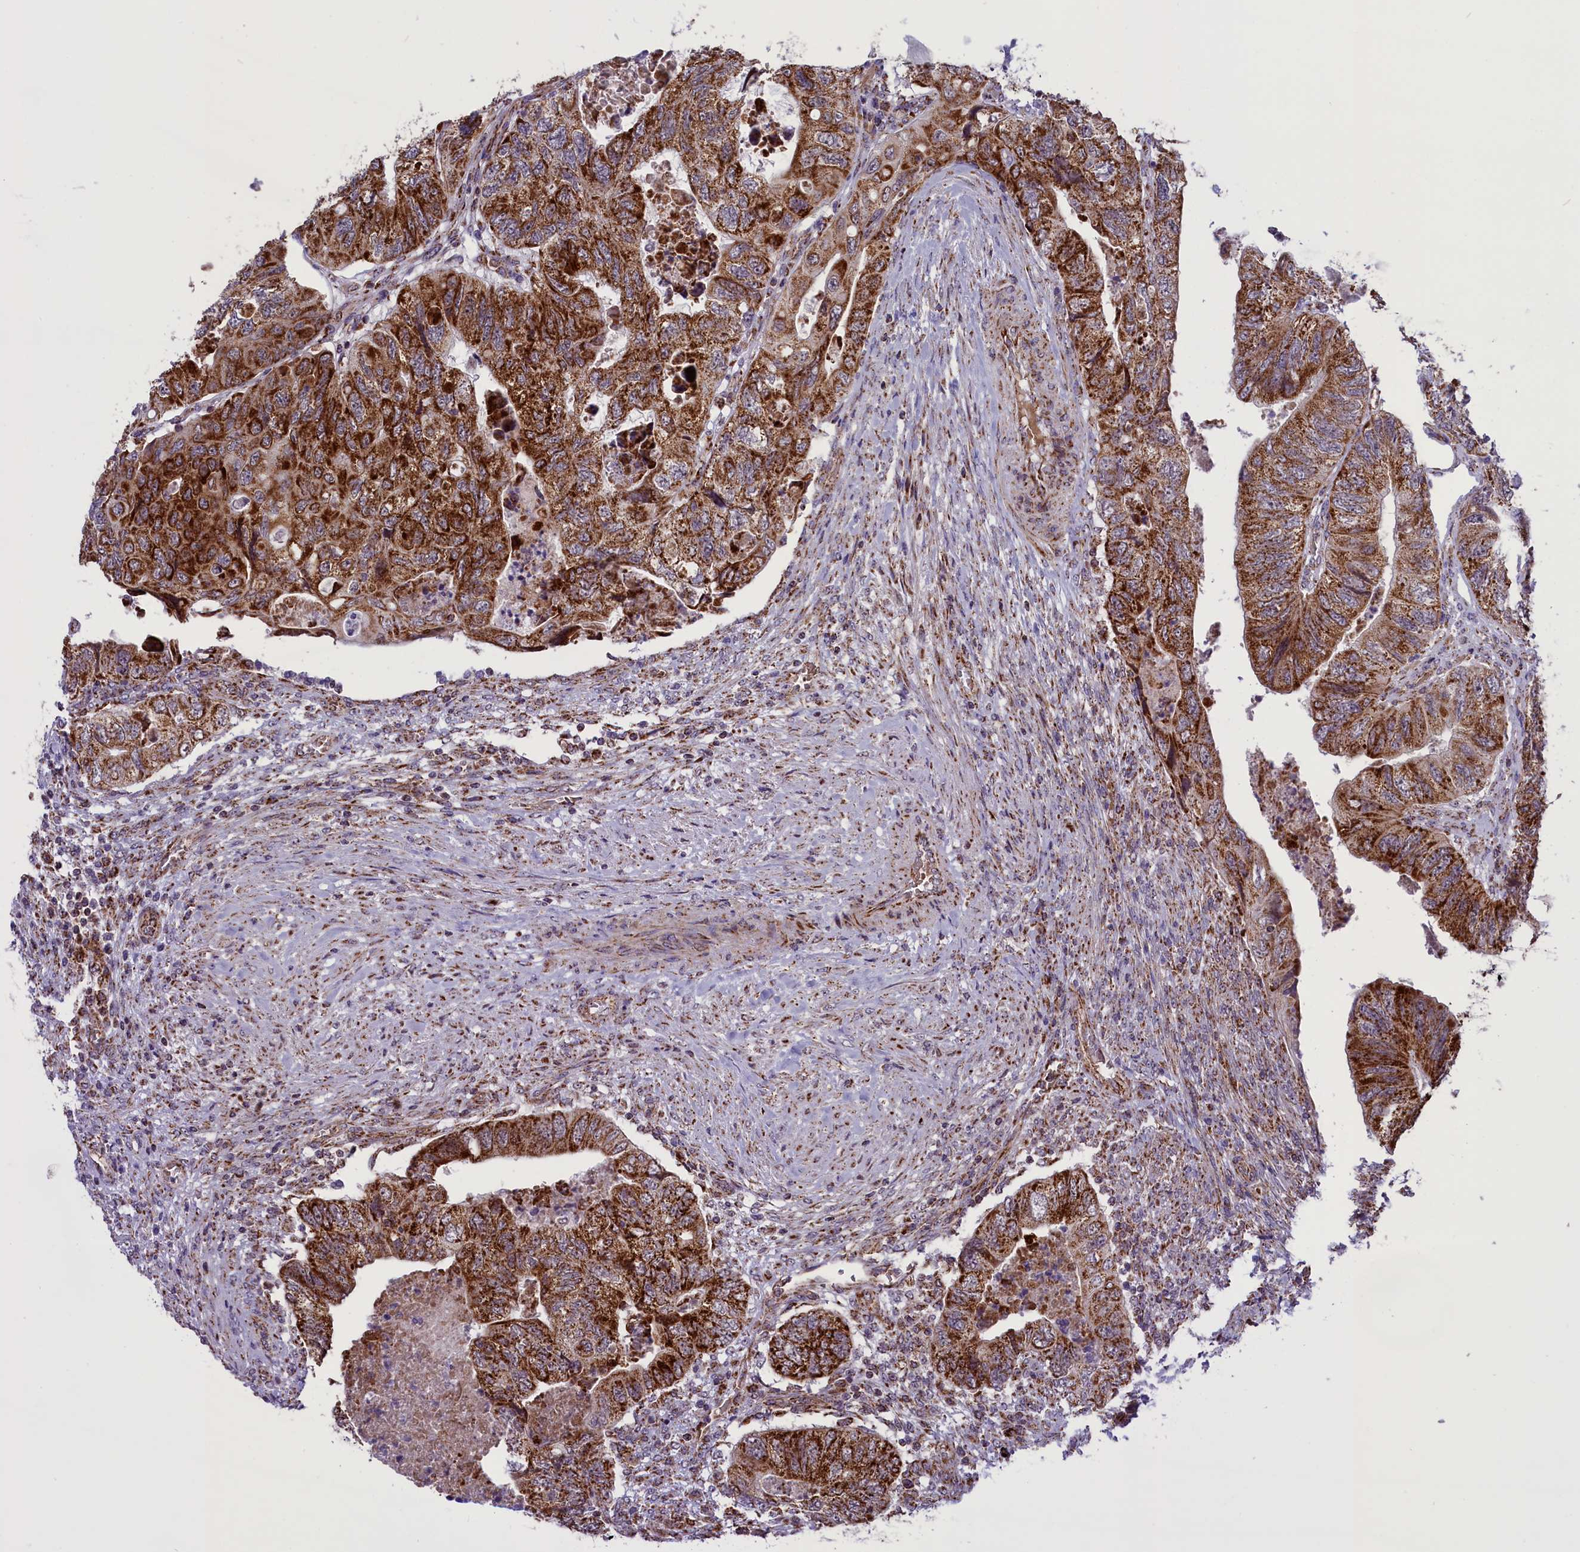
{"staining": {"intensity": "strong", "quantity": ">75%", "location": "cytoplasmic/membranous"}, "tissue": "colorectal cancer", "cell_type": "Tumor cells", "image_type": "cancer", "snomed": [{"axis": "morphology", "description": "Adenocarcinoma, NOS"}, {"axis": "topography", "description": "Rectum"}], "caption": "Immunohistochemical staining of adenocarcinoma (colorectal) shows high levels of strong cytoplasmic/membranous protein expression in approximately >75% of tumor cells.", "gene": "NDUFS5", "patient": {"sex": "male", "age": 63}}